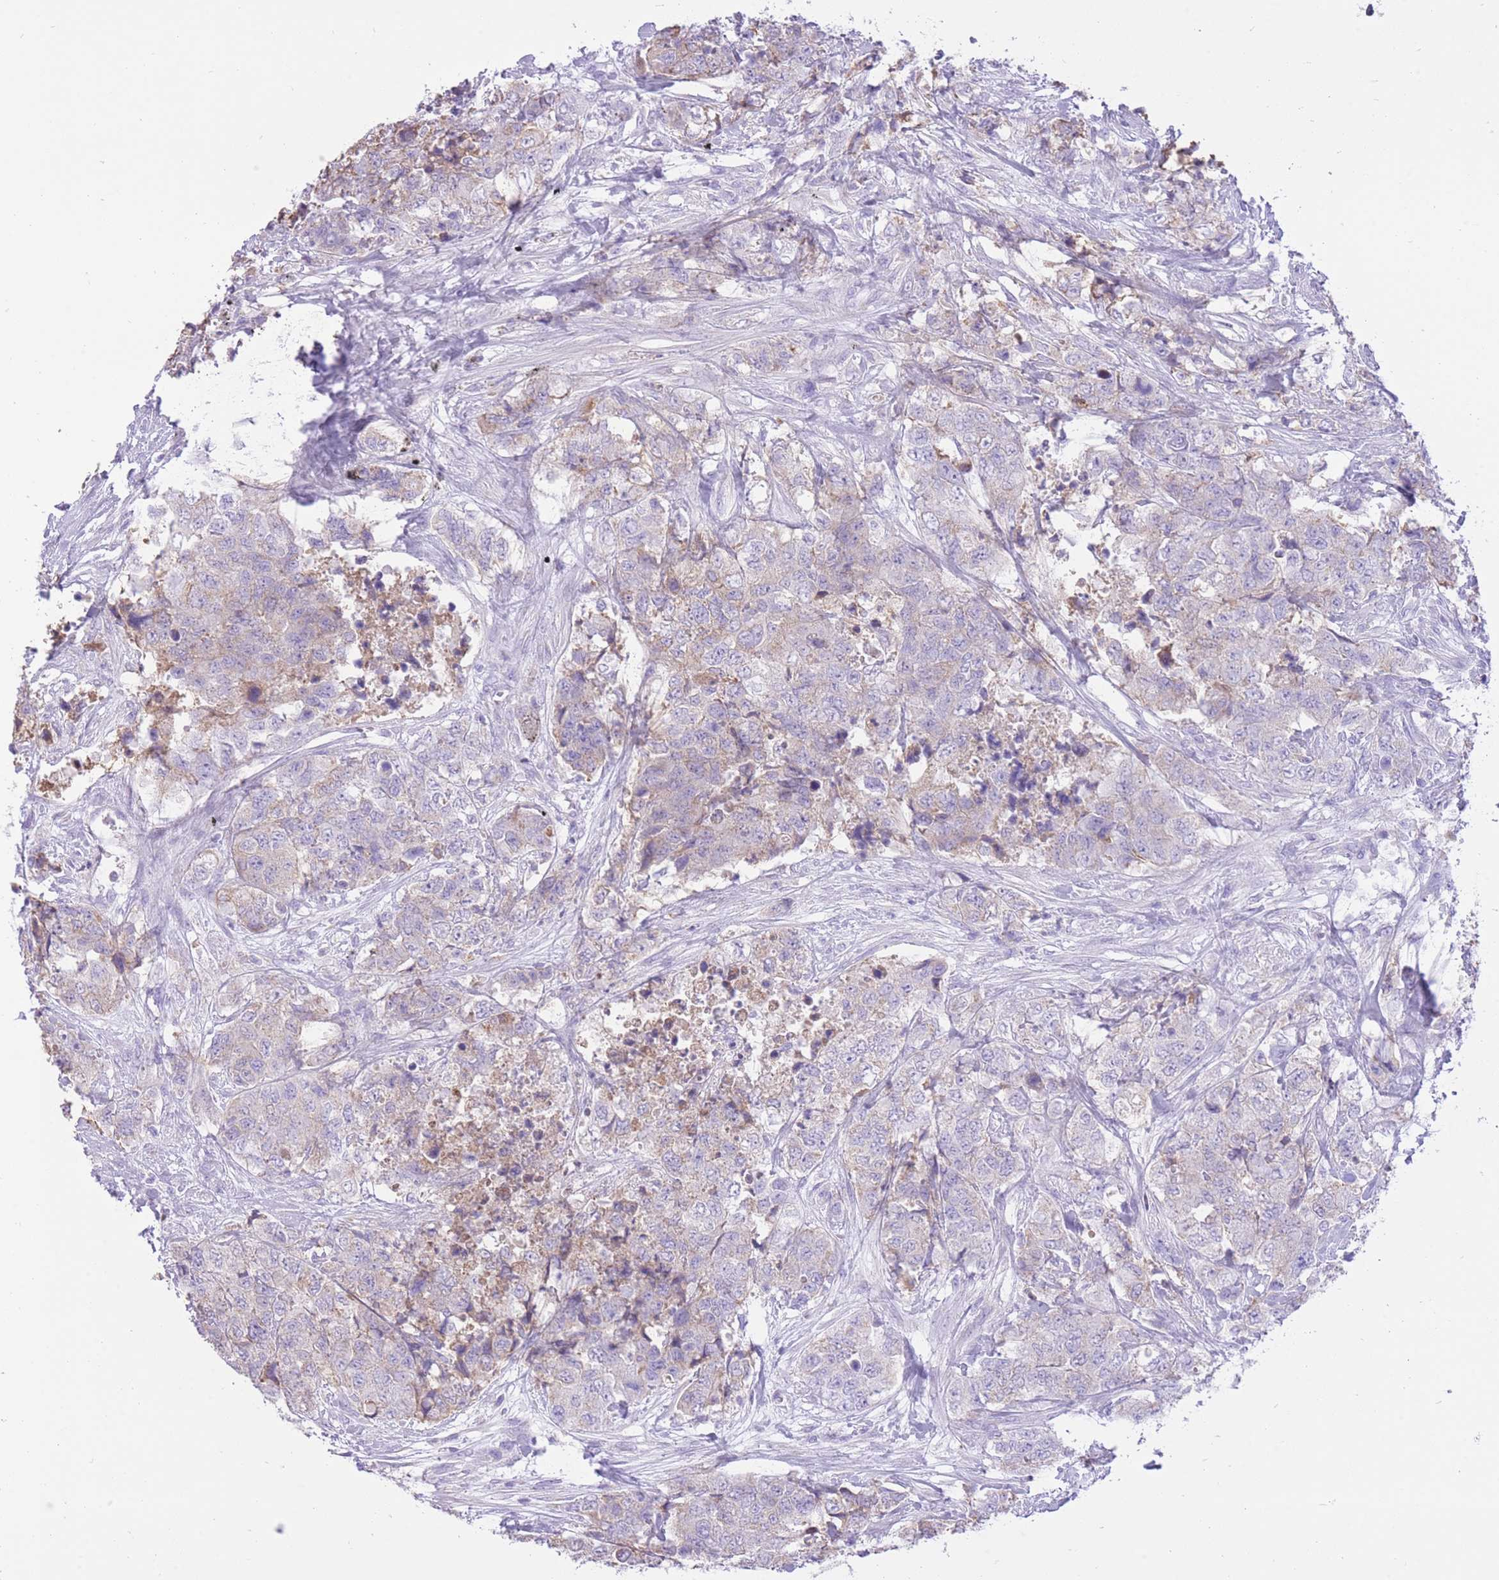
{"staining": {"intensity": "weak", "quantity": "<25%", "location": "cytoplasmic/membranous"}, "tissue": "urothelial cancer", "cell_type": "Tumor cells", "image_type": "cancer", "snomed": [{"axis": "morphology", "description": "Urothelial carcinoma, High grade"}, {"axis": "topography", "description": "Urinary bladder"}], "caption": "Immunohistochemical staining of human urothelial cancer displays no significant expression in tumor cells.", "gene": "SLC4A4", "patient": {"sex": "female", "age": 78}}